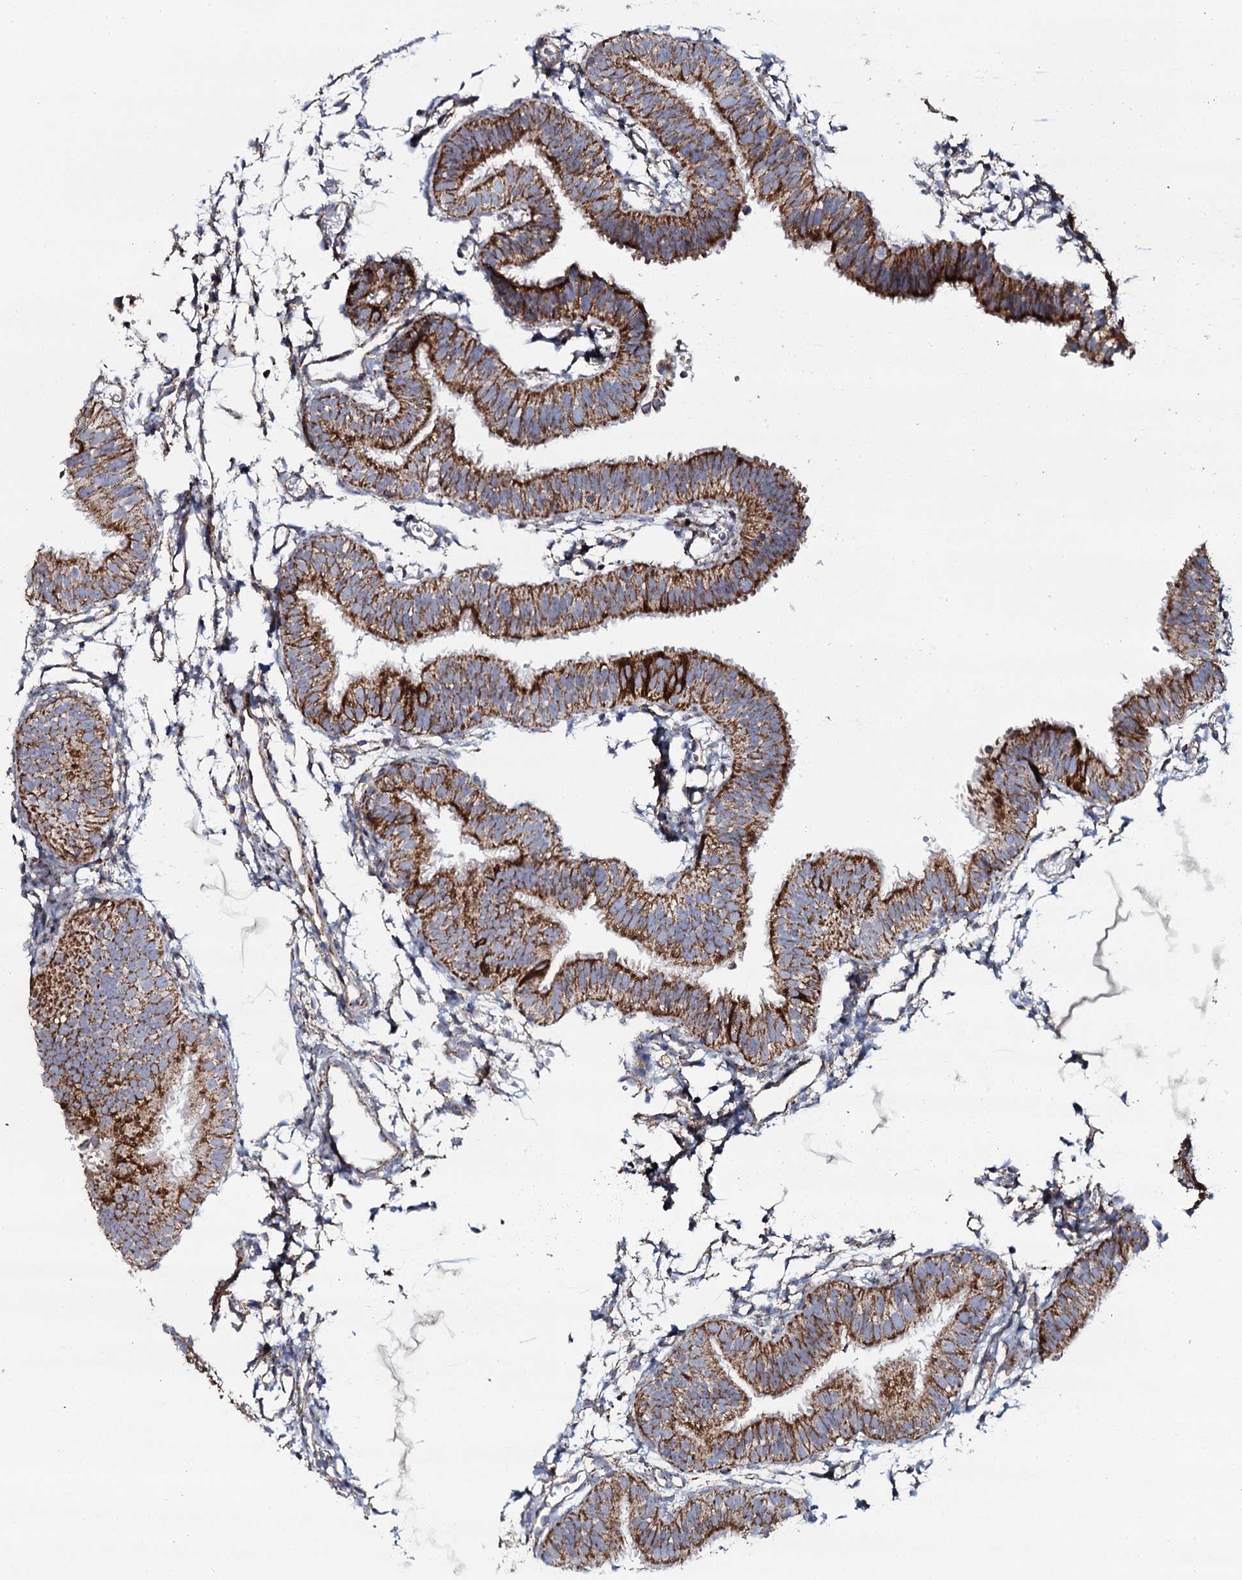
{"staining": {"intensity": "strong", "quantity": "25%-75%", "location": "cytoplasmic/membranous"}, "tissue": "fallopian tube", "cell_type": "Glandular cells", "image_type": "normal", "snomed": [{"axis": "morphology", "description": "Normal tissue, NOS"}, {"axis": "topography", "description": "Fallopian tube"}], "caption": "Immunohistochemical staining of unremarkable human fallopian tube exhibits strong cytoplasmic/membranous protein expression in approximately 25%-75% of glandular cells.", "gene": "EVC2", "patient": {"sex": "female", "age": 35}}